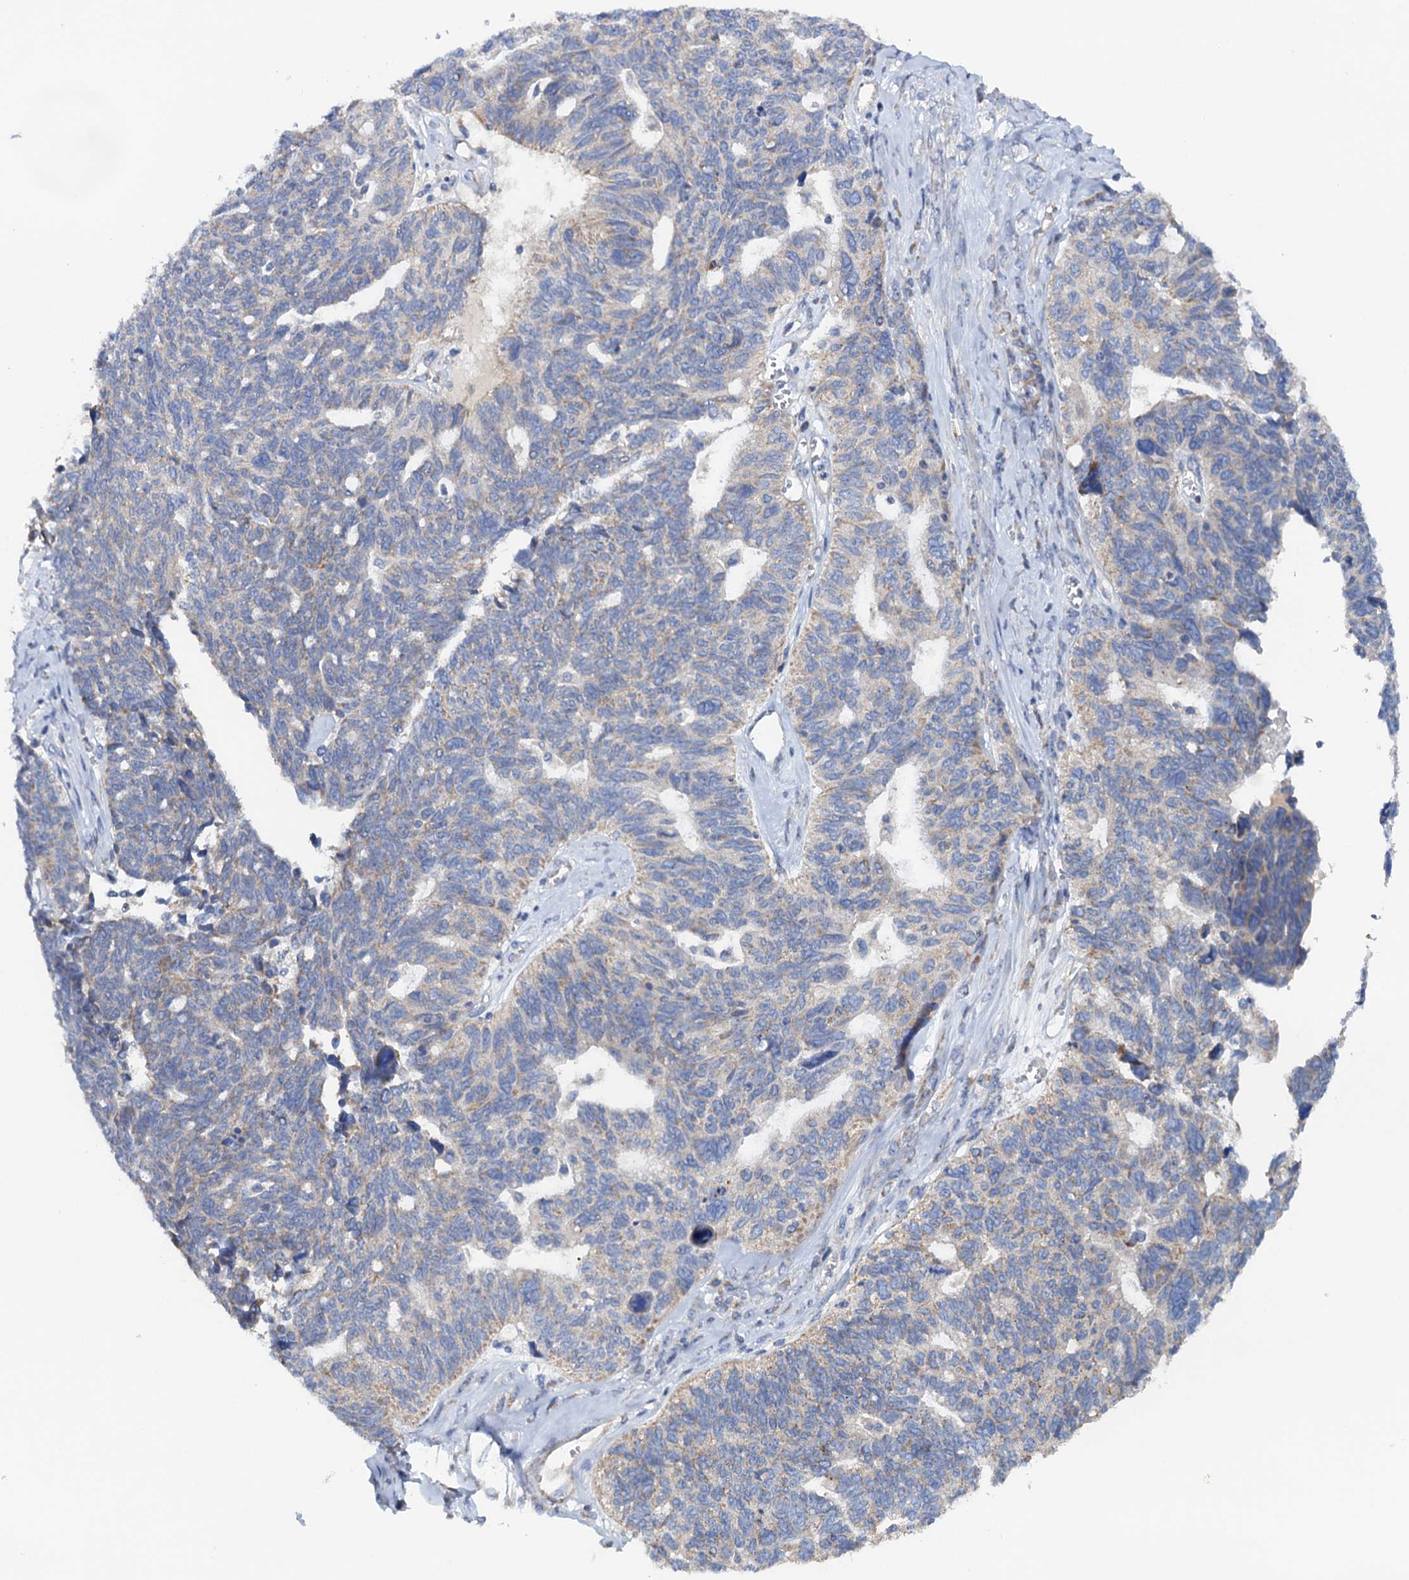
{"staining": {"intensity": "weak", "quantity": "<25%", "location": "cytoplasmic/membranous"}, "tissue": "ovarian cancer", "cell_type": "Tumor cells", "image_type": "cancer", "snomed": [{"axis": "morphology", "description": "Cystadenocarcinoma, serous, NOS"}, {"axis": "topography", "description": "Ovary"}], "caption": "Ovarian serous cystadenocarcinoma stained for a protein using IHC exhibits no expression tumor cells.", "gene": "MRPL48", "patient": {"sex": "female", "age": 79}}